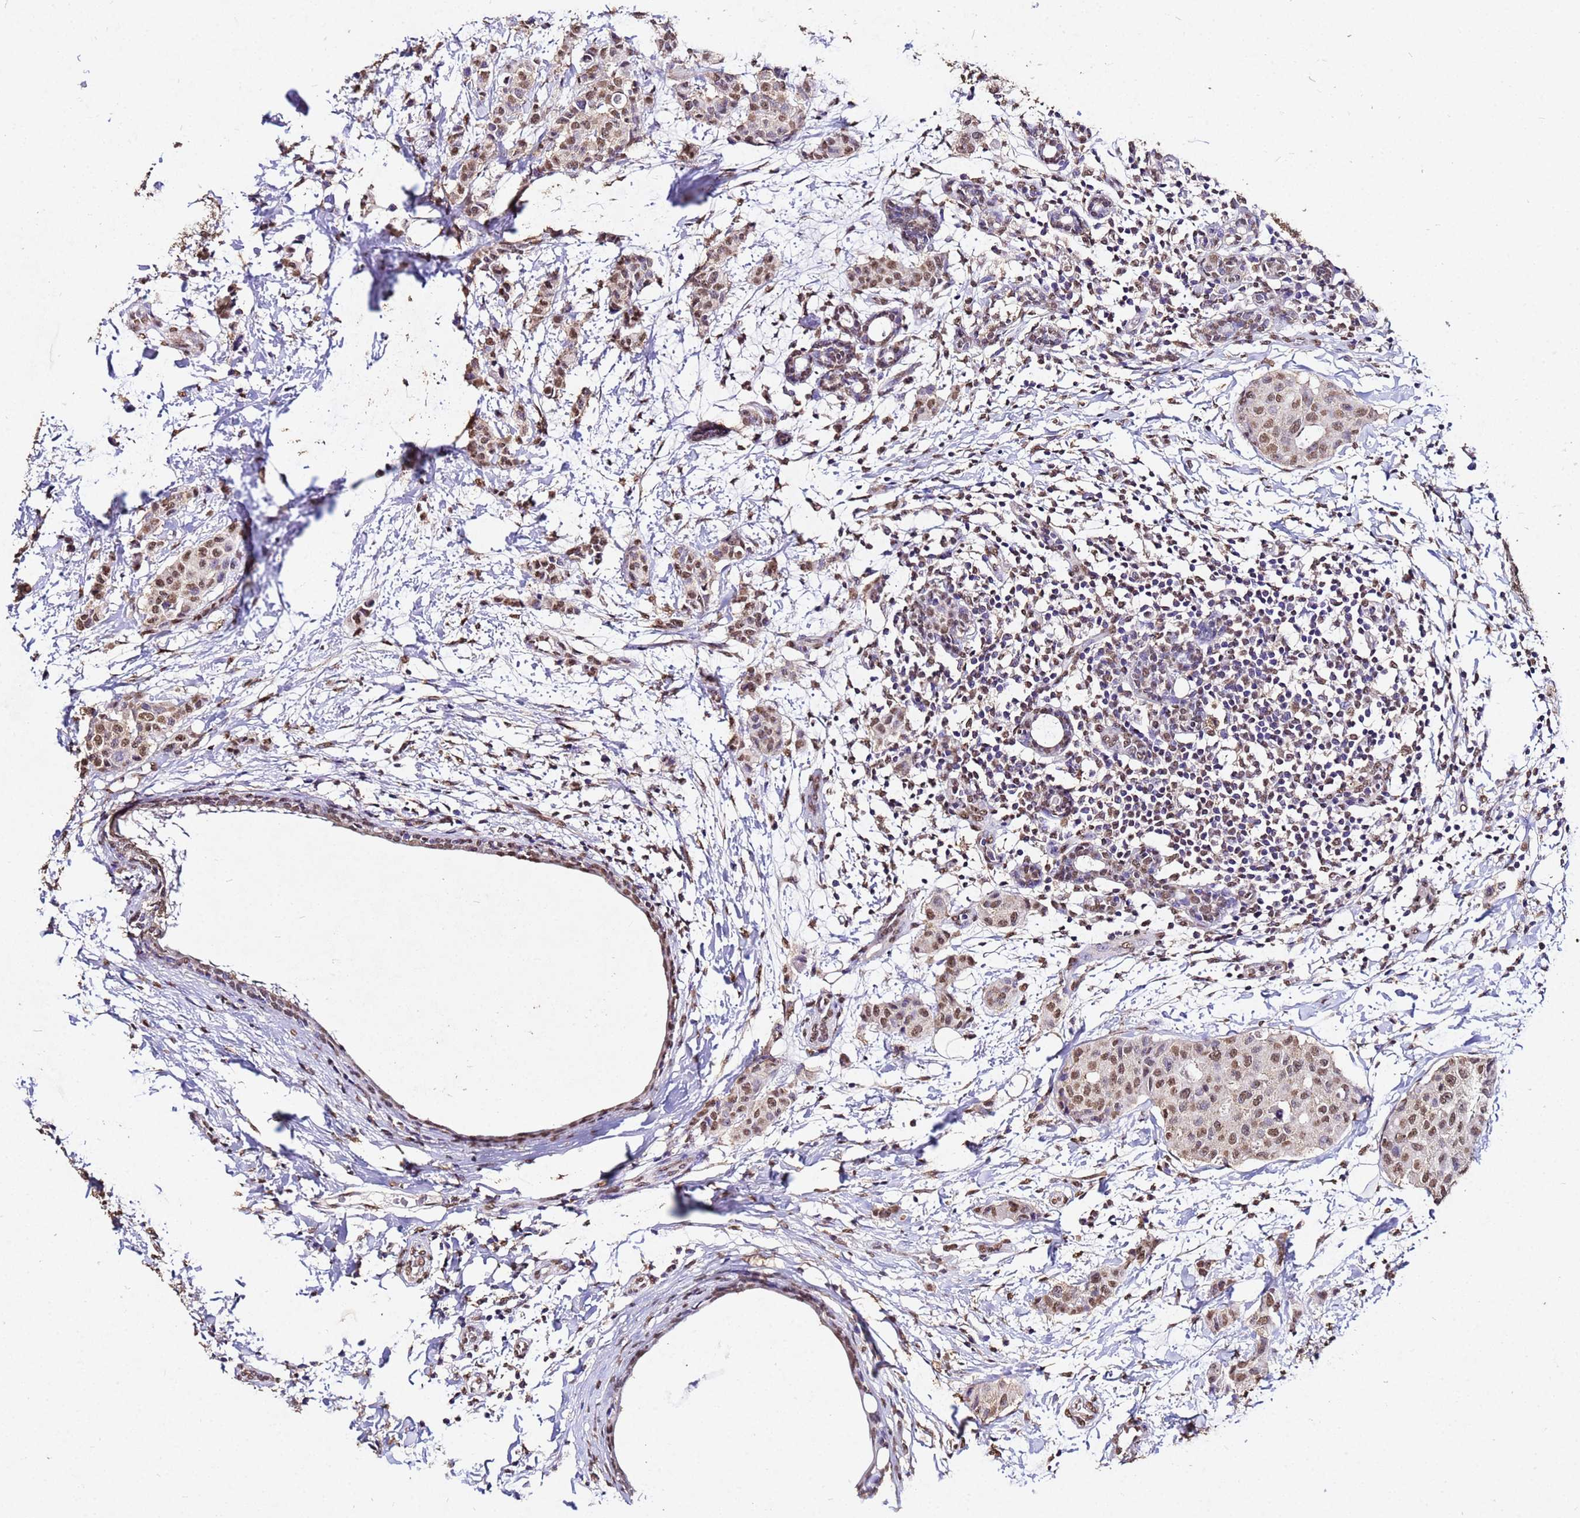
{"staining": {"intensity": "moderate", "quantity": ">75%", "location": "nuclear"}, "tissue": "breast cancer", "cell_type": "Tumor cells", "image_type": "cancer", "snomed": [{"axis": "morphology", "description": "Duct carcinoma"}, {"axis": "topography", "description": "Breast"}], "caption": "Immunohistochemistry staining of breast cancer (intraductal carcinoma), which displays medium levels of moderate nuclear expression in approximately >75% of tumor cells indicating moderate nuclear protein staining. The staining was performed using DAB (brown) for protein detection and nuclei were counterstained in hematoxylin (blue).", "gene": "MYOCD", "patient": {"sex": "female", "age": 40}}